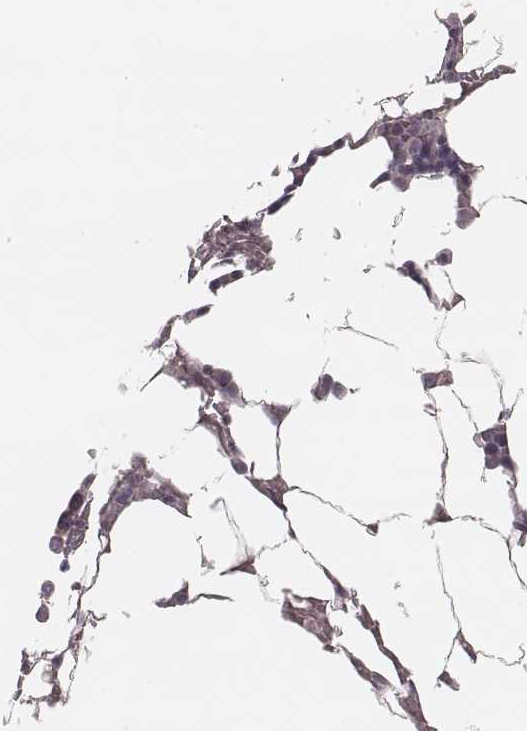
{"staining": {"intensity": "negative", "quantity": "none", "location": "none"}, "tissue": "bone marrow", "cell_type": "Hematopoietic cells", "image_type": "normal", "snomed": [{"axis": "morphology", "description": "Normal tissue, NOS"}, {"axis": "topography", "description": "Bone marrow"}], "caption": "High magnification brightfield microscopy of benign bone marrow stained with DAB (brown) and counterstained with hematoxylin (blue): hematopoietic cells show no significant staining. Brightfield microscopy of immunohistochemistry (IHC) stained with DAB (brown) and hematoxylin (blue), captured at high magnification.", "gene": "TDRD5", "patient": {"sex": "female", "age": 52}}